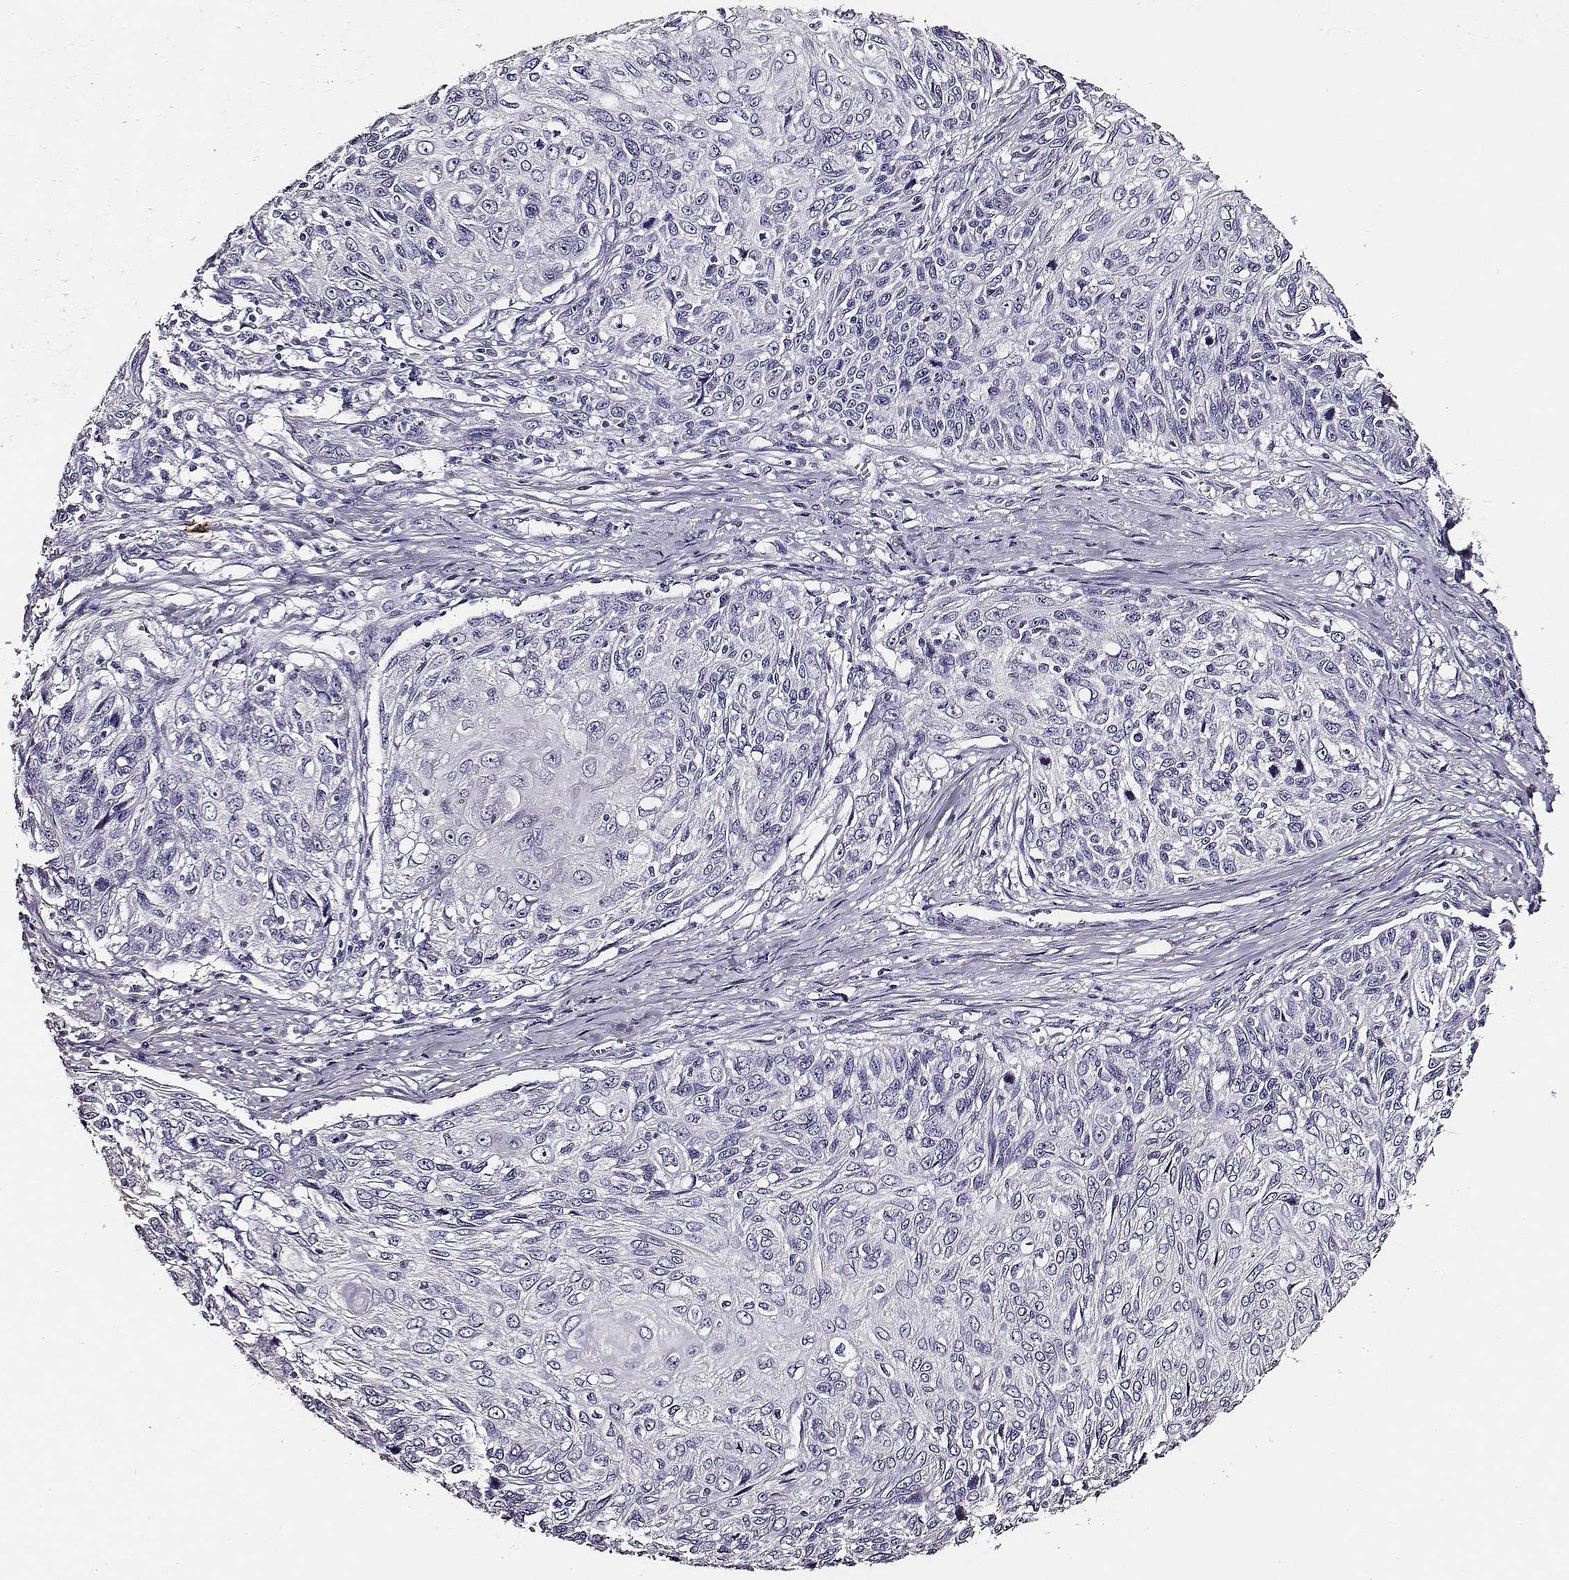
{"staining": {"intensity": "negative", "quantity": "none", "location": "none"}, "tissue": "skin cancer", "cell_type": "Tumor cells", "image_type": "cancer", "snomed": [{"axis": "morphology", "description": "Squamous cell carcinoma, NOS"}, {"axis": "topography", "description": "Skin"}], "caption": "Micrograph shows no significant protein positivity in tumor cells of skin squamous cell carcinoma.", "gene": "DPEP1", "patient": {"sex": "male", "age": 92}}